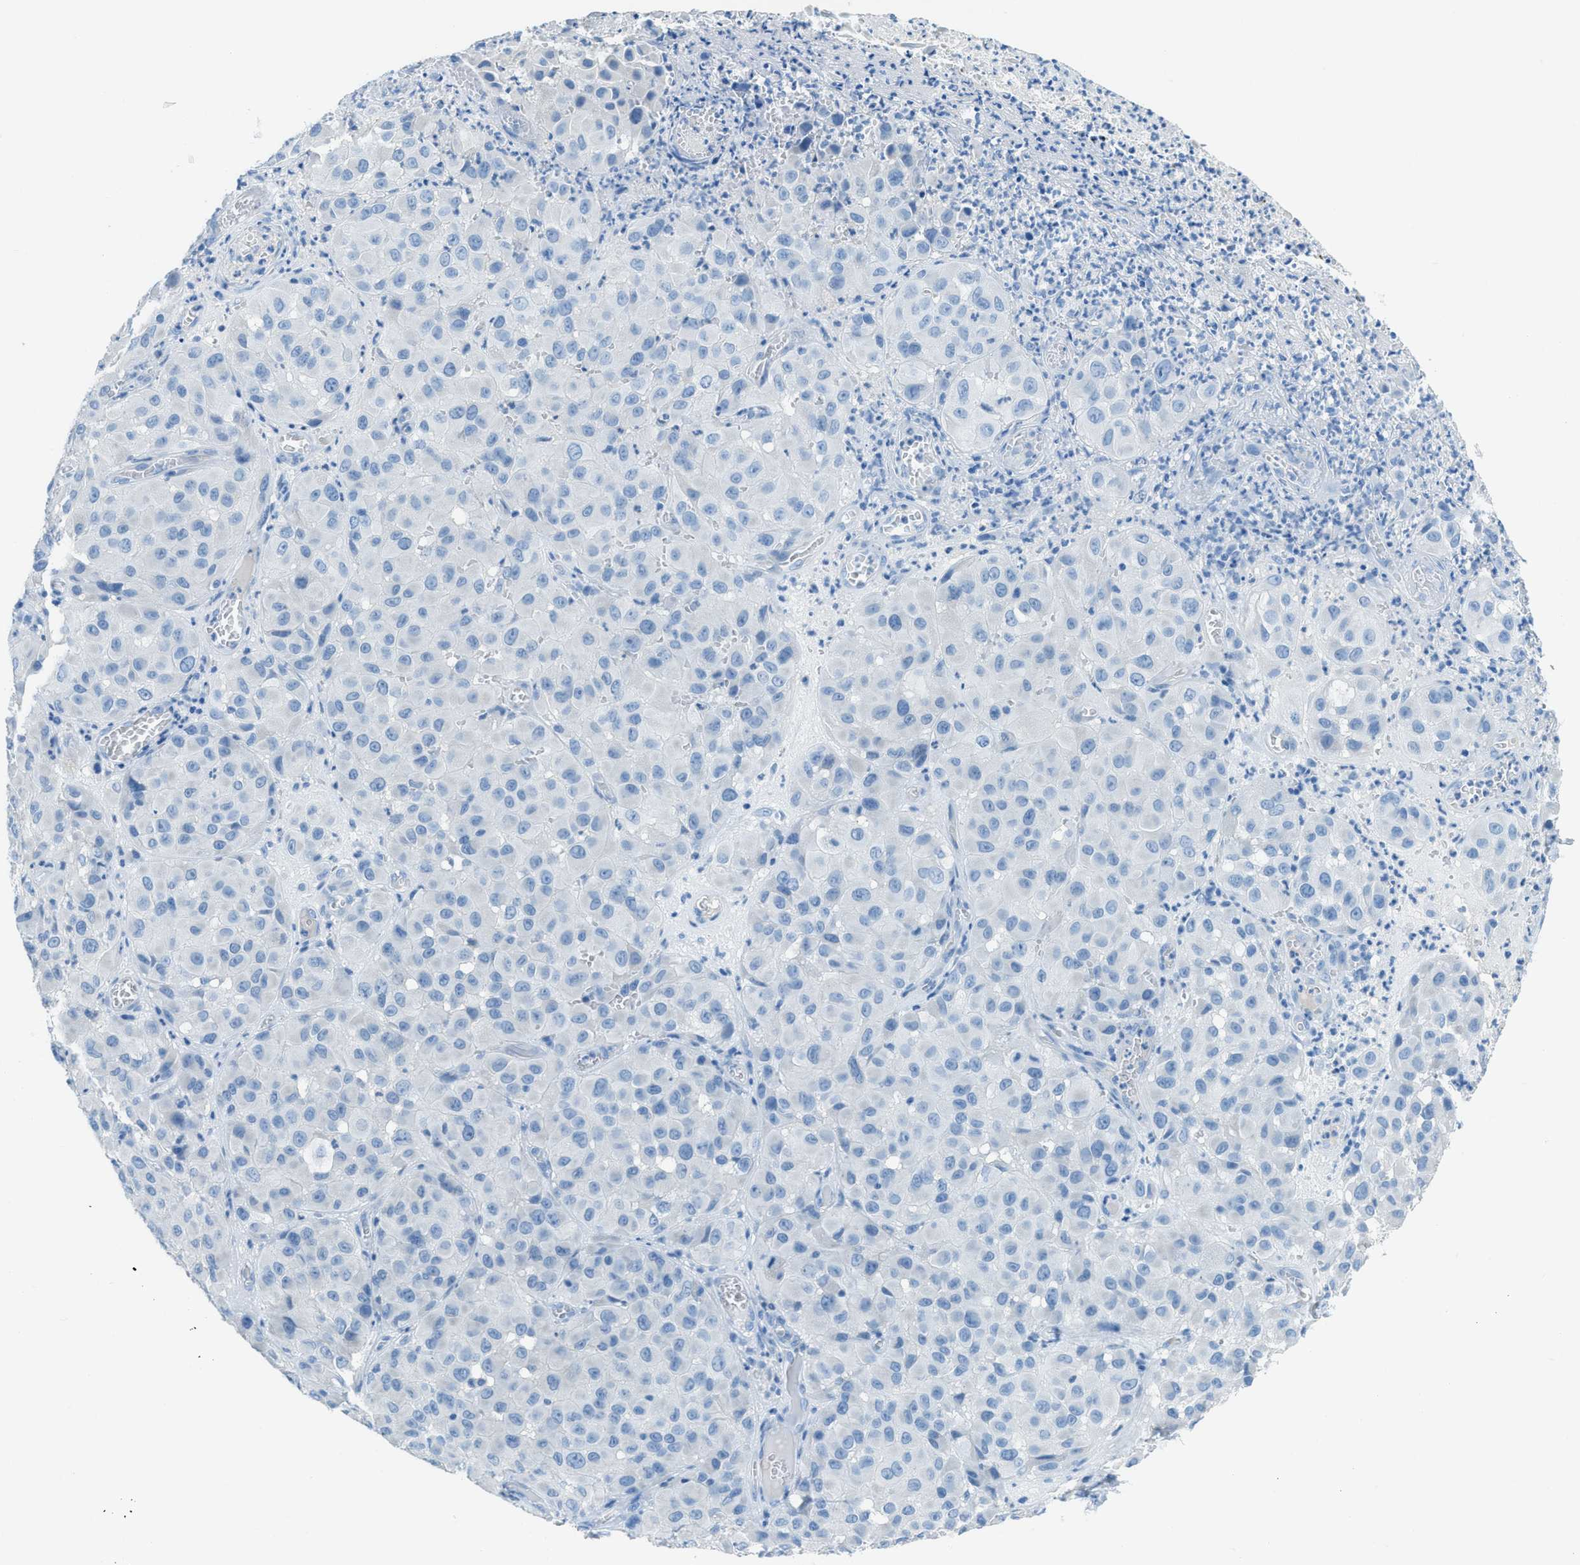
{"staining": {"intensity": "negative", "quantity": "none", "location": "none"}, "tissue": "melanoma", "cell_type": "Tumor cells", "image_type": "cancer", "snomed": [{"axis": "morphology", "description": "Malignant melanoma, NOS"}, {"axis": "topography", "description": "Skin"}], "caption": "Immunohistochemistry photomicrograph of malignant melanoma stained for a protein (brown), which reveals no positivity in tumor cells. (DAB (3,3'-diaminobenzidine) immunohistochemistry visualized using brightfield microscopy, high magnification).", "gene": "ACAN", "patient": {"sex": "female", "age": 21}}